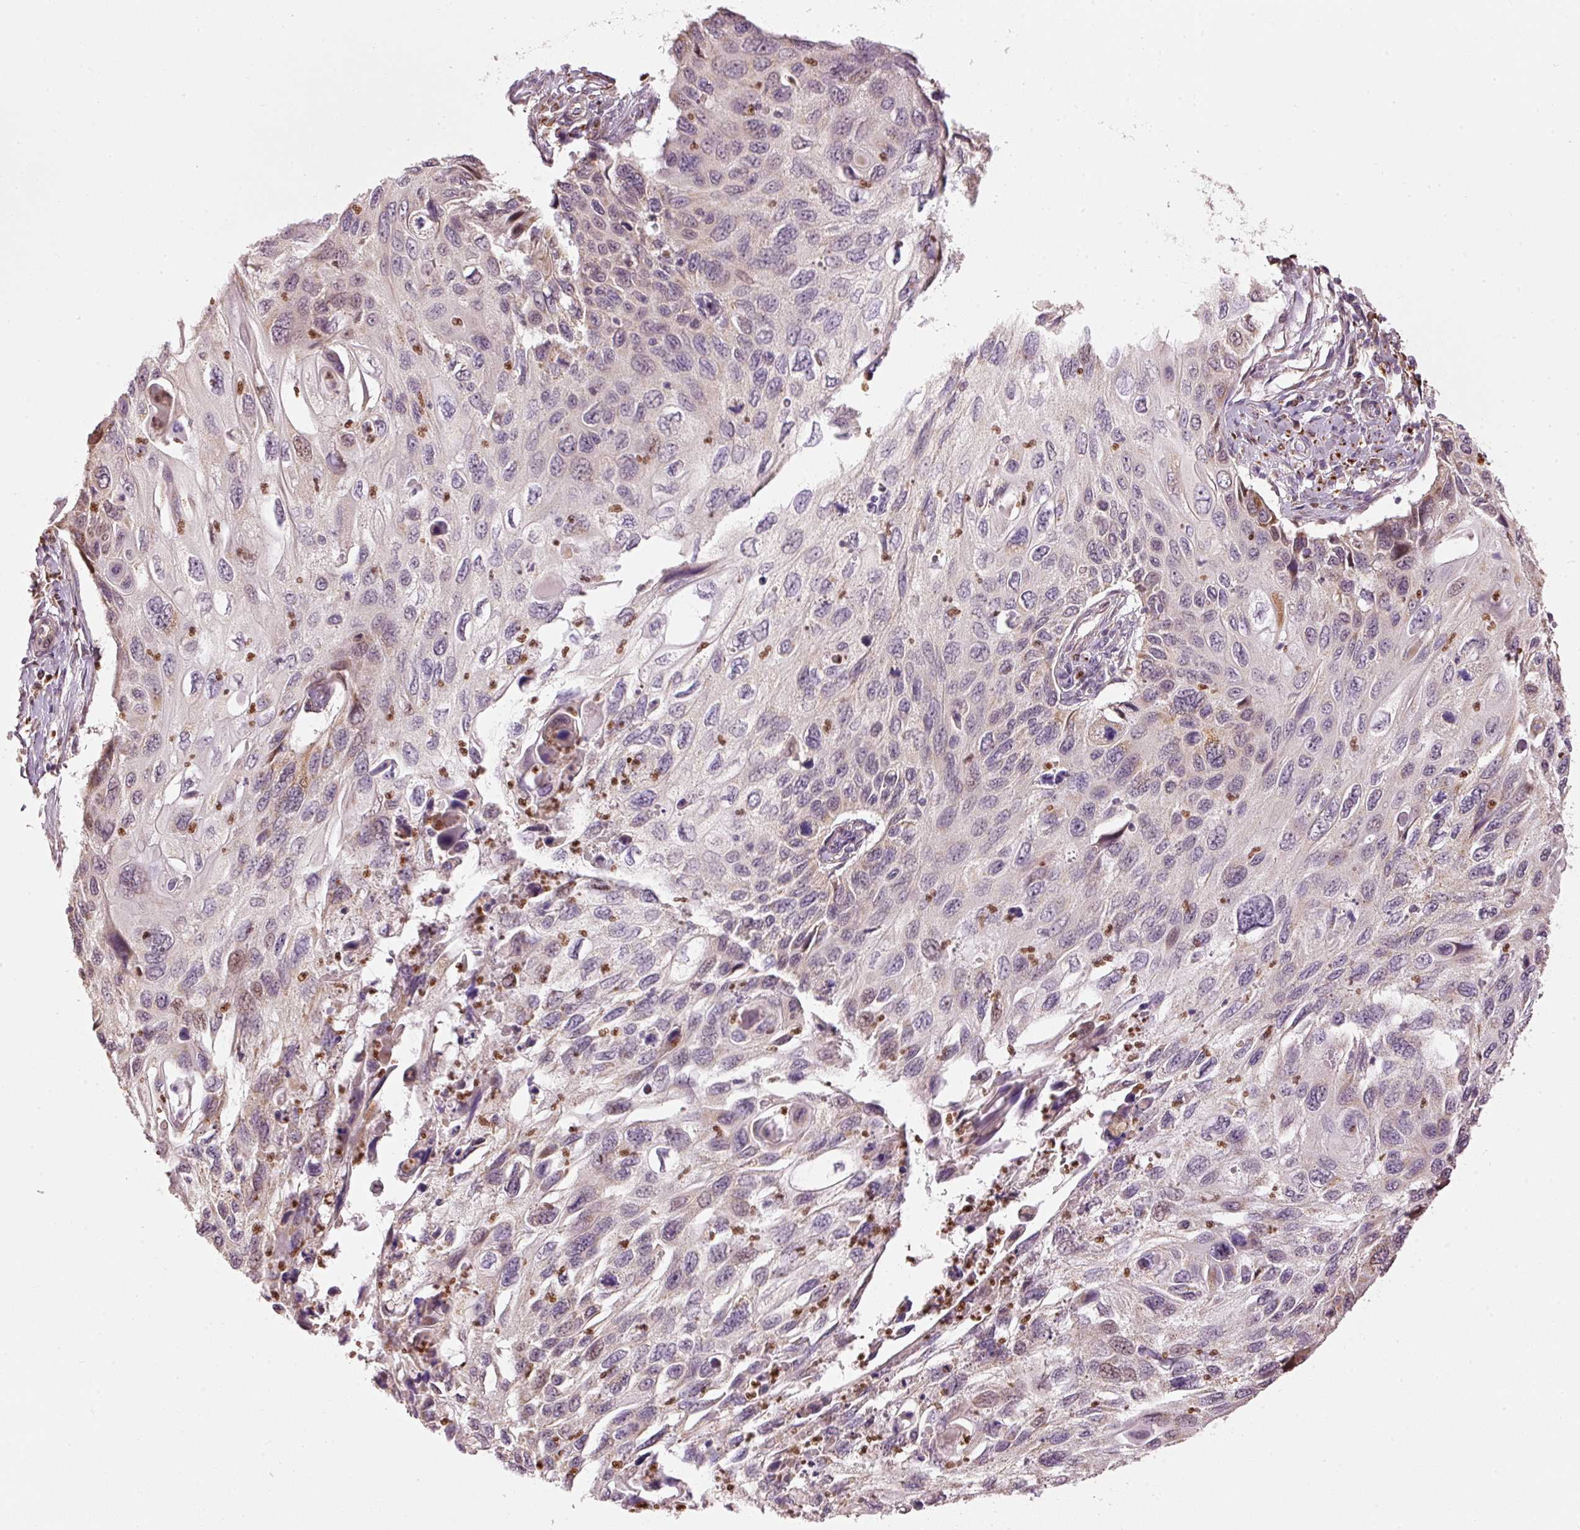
{"staining": {"intensity": "moderate", "quantity": "<25%", "location": "cytoplasmic/membranous"}, "tissue": "cervical cancer", "cell_type": "Tumor cells", "image_type": "cancer", "snomed": [{"axis": "morphology", "description": "Squamous cell carcinoma, NOS"}, {"axis": "topography", "description": "Cervix"}], "caption": "This photomicrograph exhibits squamous cell carcinoma (cervical) stained with immunohistochemistry to label a protein in brown. The cytoplasmic/membranous of tumor cells show moderate positivity for the protein. Nuclei are counter-stained blue.", "gene": "MTHFD1L", "patient": {"sex": "female", "age": 70}}